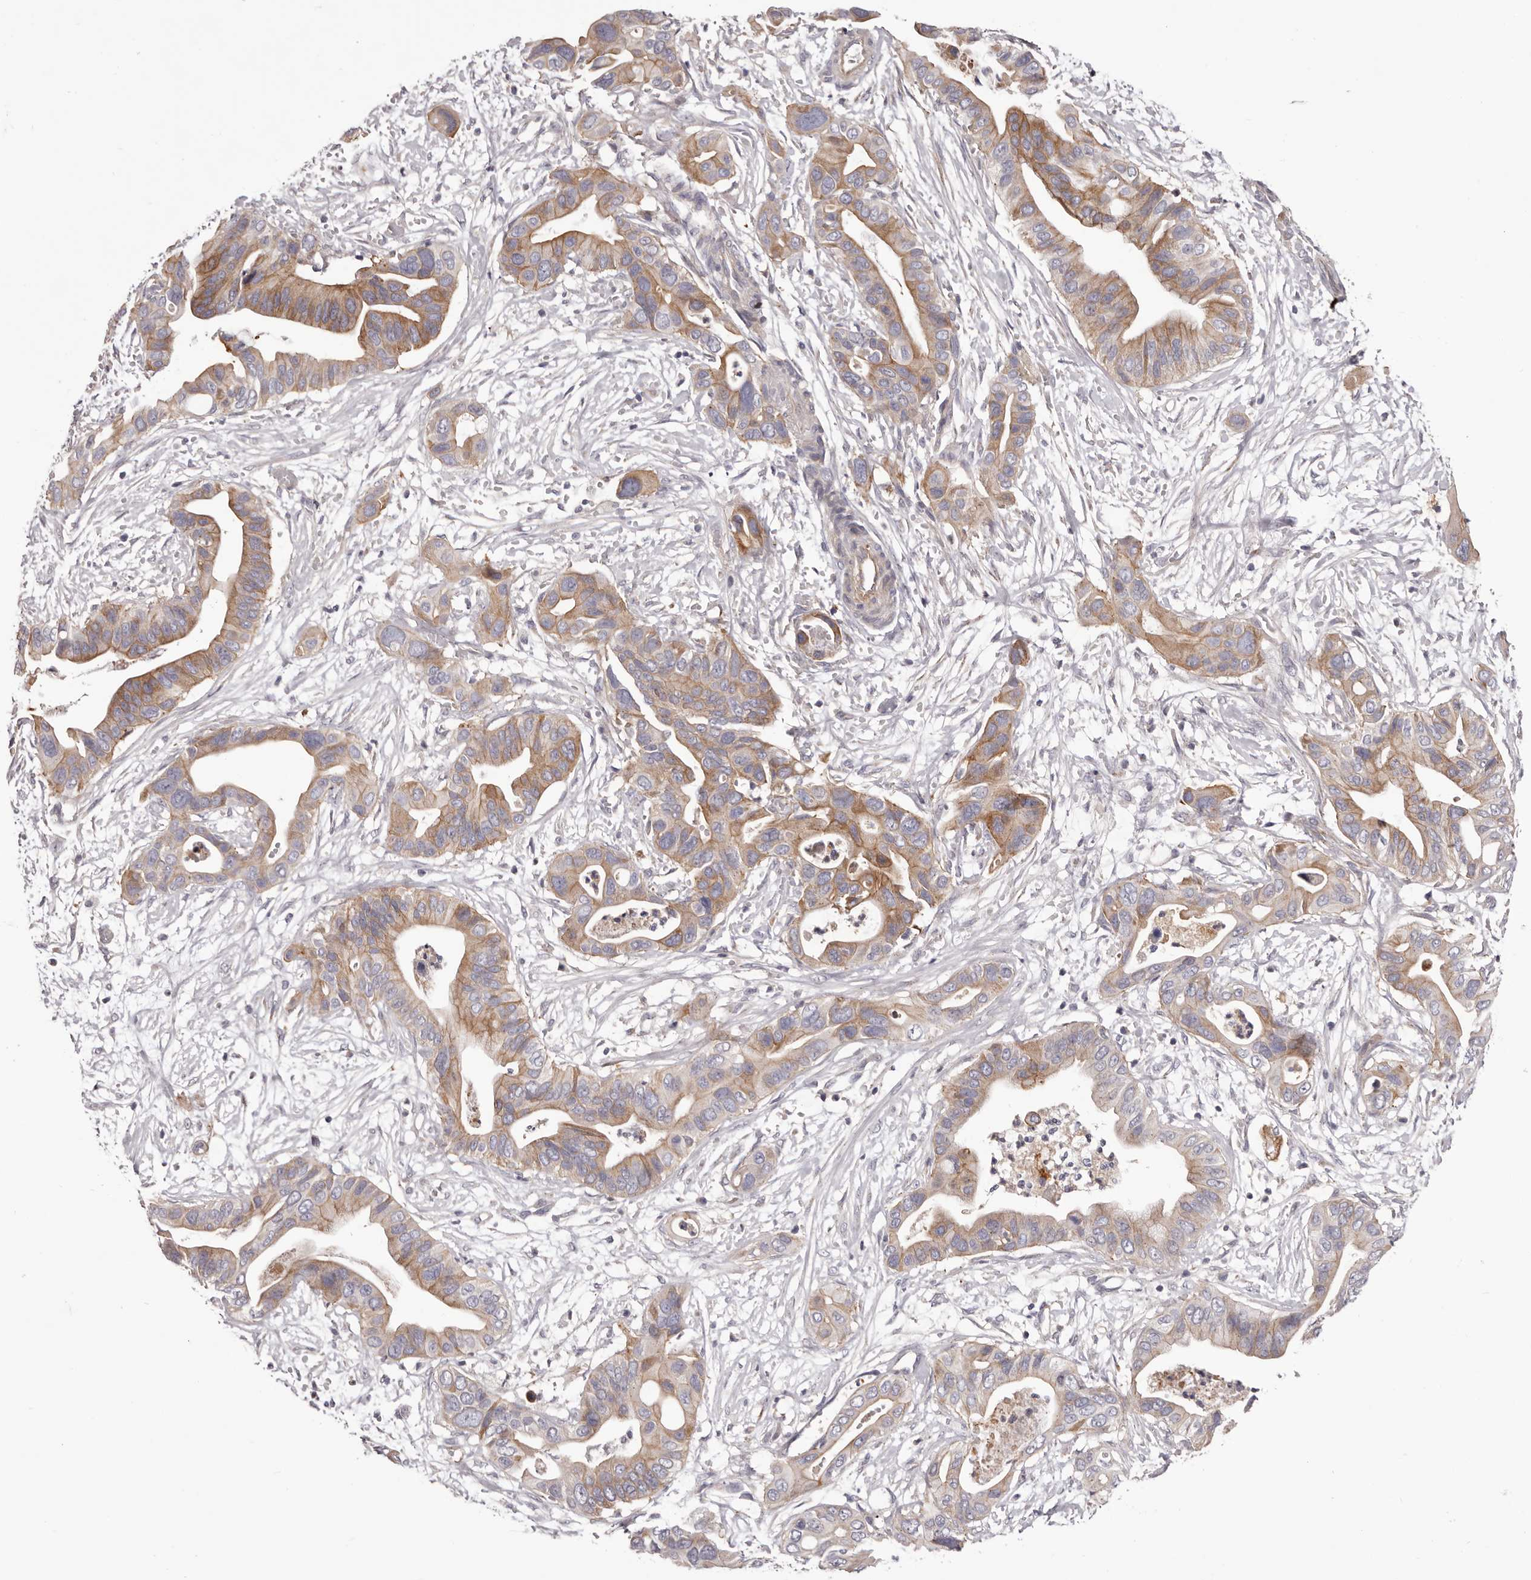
{"staining": {"intensity": "moderate", "quantity": ">75%", "location": "cytoplasmic/membranous"}, "tissue": "pancreatic cancer", "cell_type": "Tumor cells", "image_type": "cancer", "snomed": [{"axis": "morphology", "description": "Adenocarcinoma, NOS"}, {"axis": "topography", "description": "Pancreas"}], "caption": "A brown stain highlights moderate cytoplasmic/membranous expression of a protein in human adenocarcinoma (pancreatic) tumor cells.", "gene": "PEG10", "patient": {"sex": "male", "age": 66}}